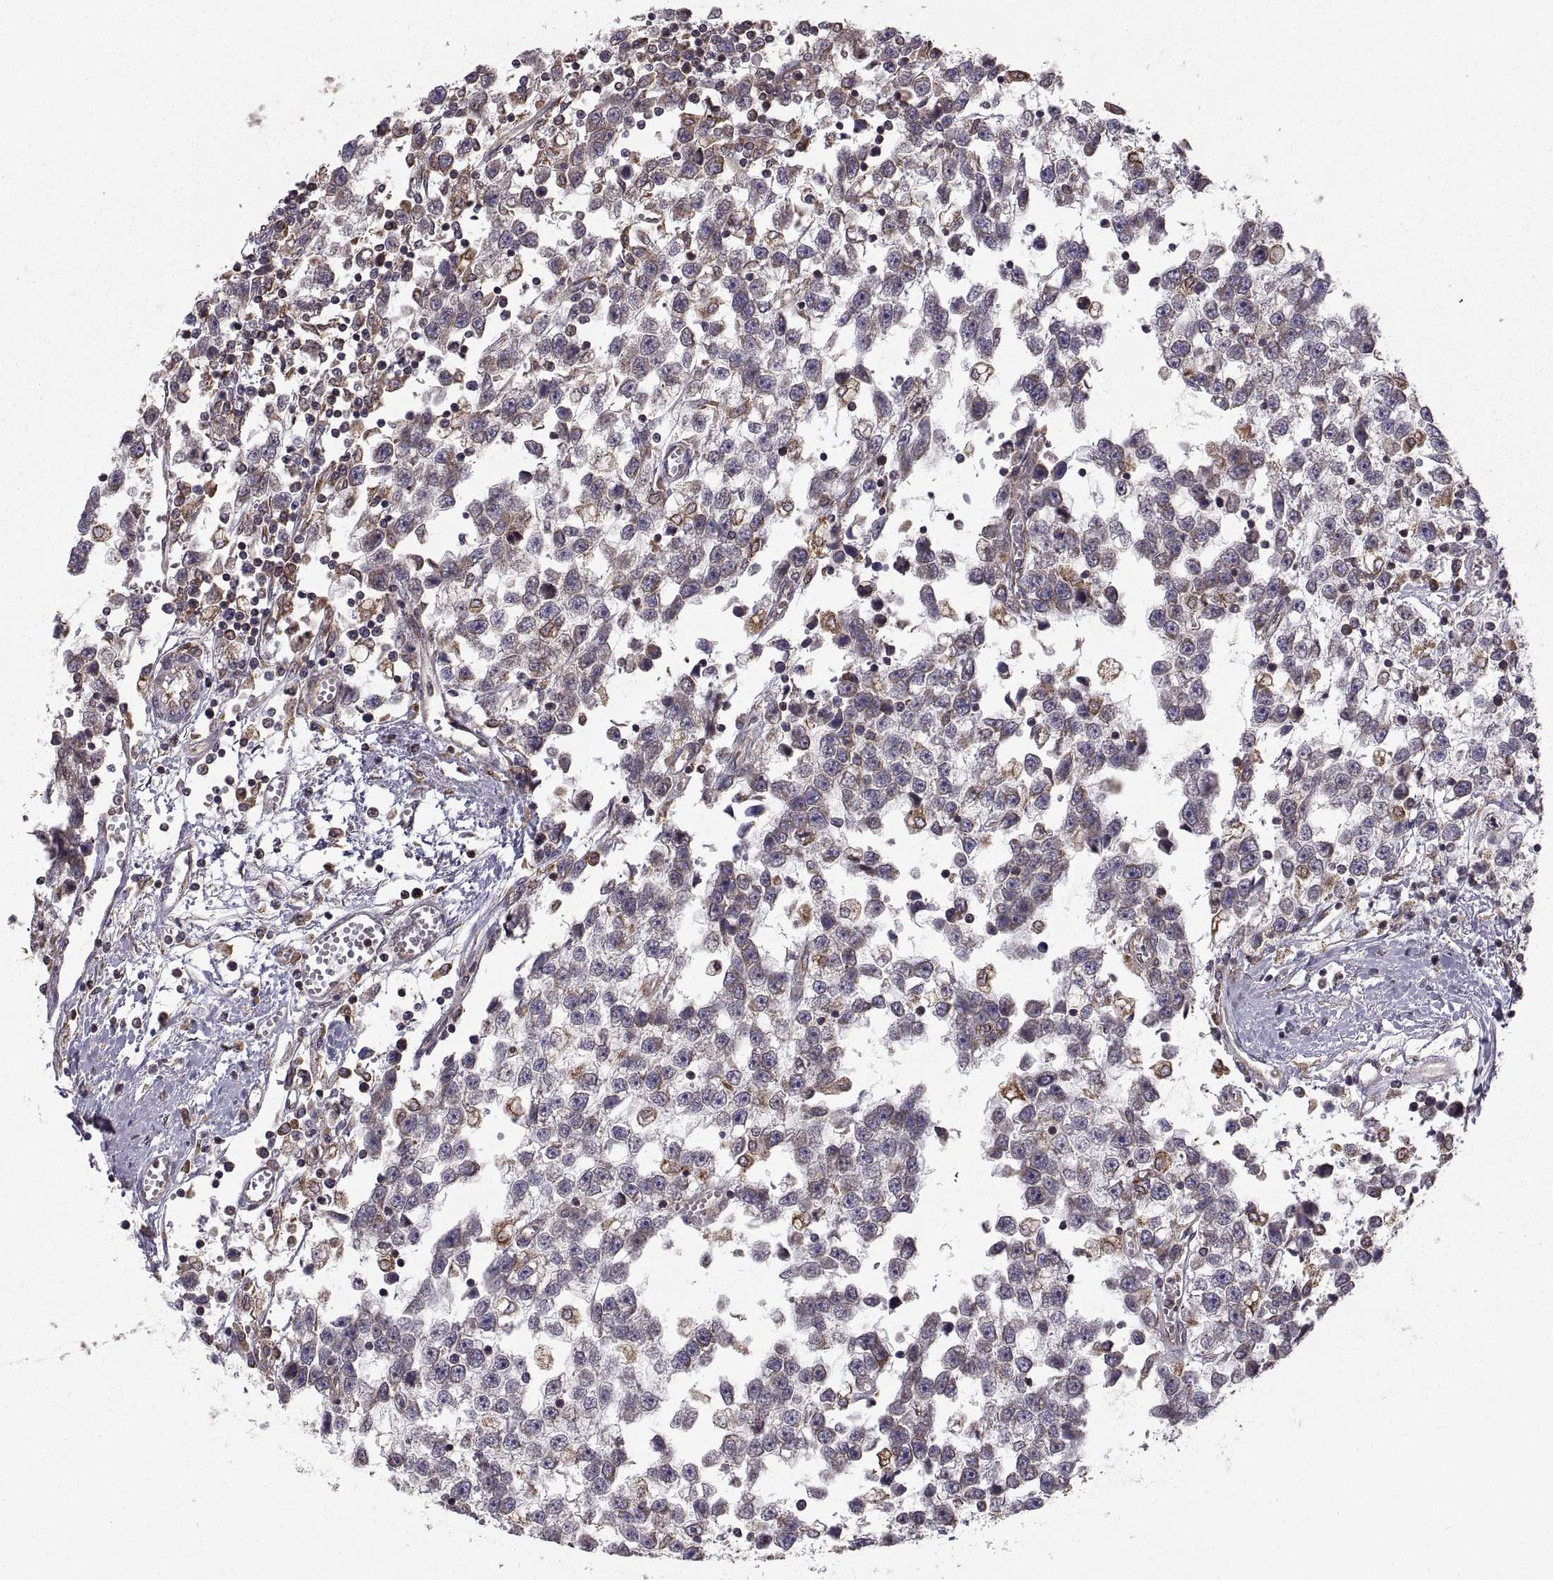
{"staining": {"intensity": "moderate", "quantity": "<25%", "location": "cytoplasmic/membranous"}, "tissue": "testis cancer", "cell_type": "Tumor cells", "image_type": "cancer", "snomed": [{"axis": "morphology", "description": "Seminoma, NOS"}, {"axis": "topography", "description": "Testis"}], "caption": "High-power microscopy captured an immunohistochemistry micrograph of seminoma (testis), revealing moderate cytoplasmic/membranous staining in approximately <25% of tumor cells.", "gene": "PDIA3", "patient": {"sex": "male", "age": 34}}